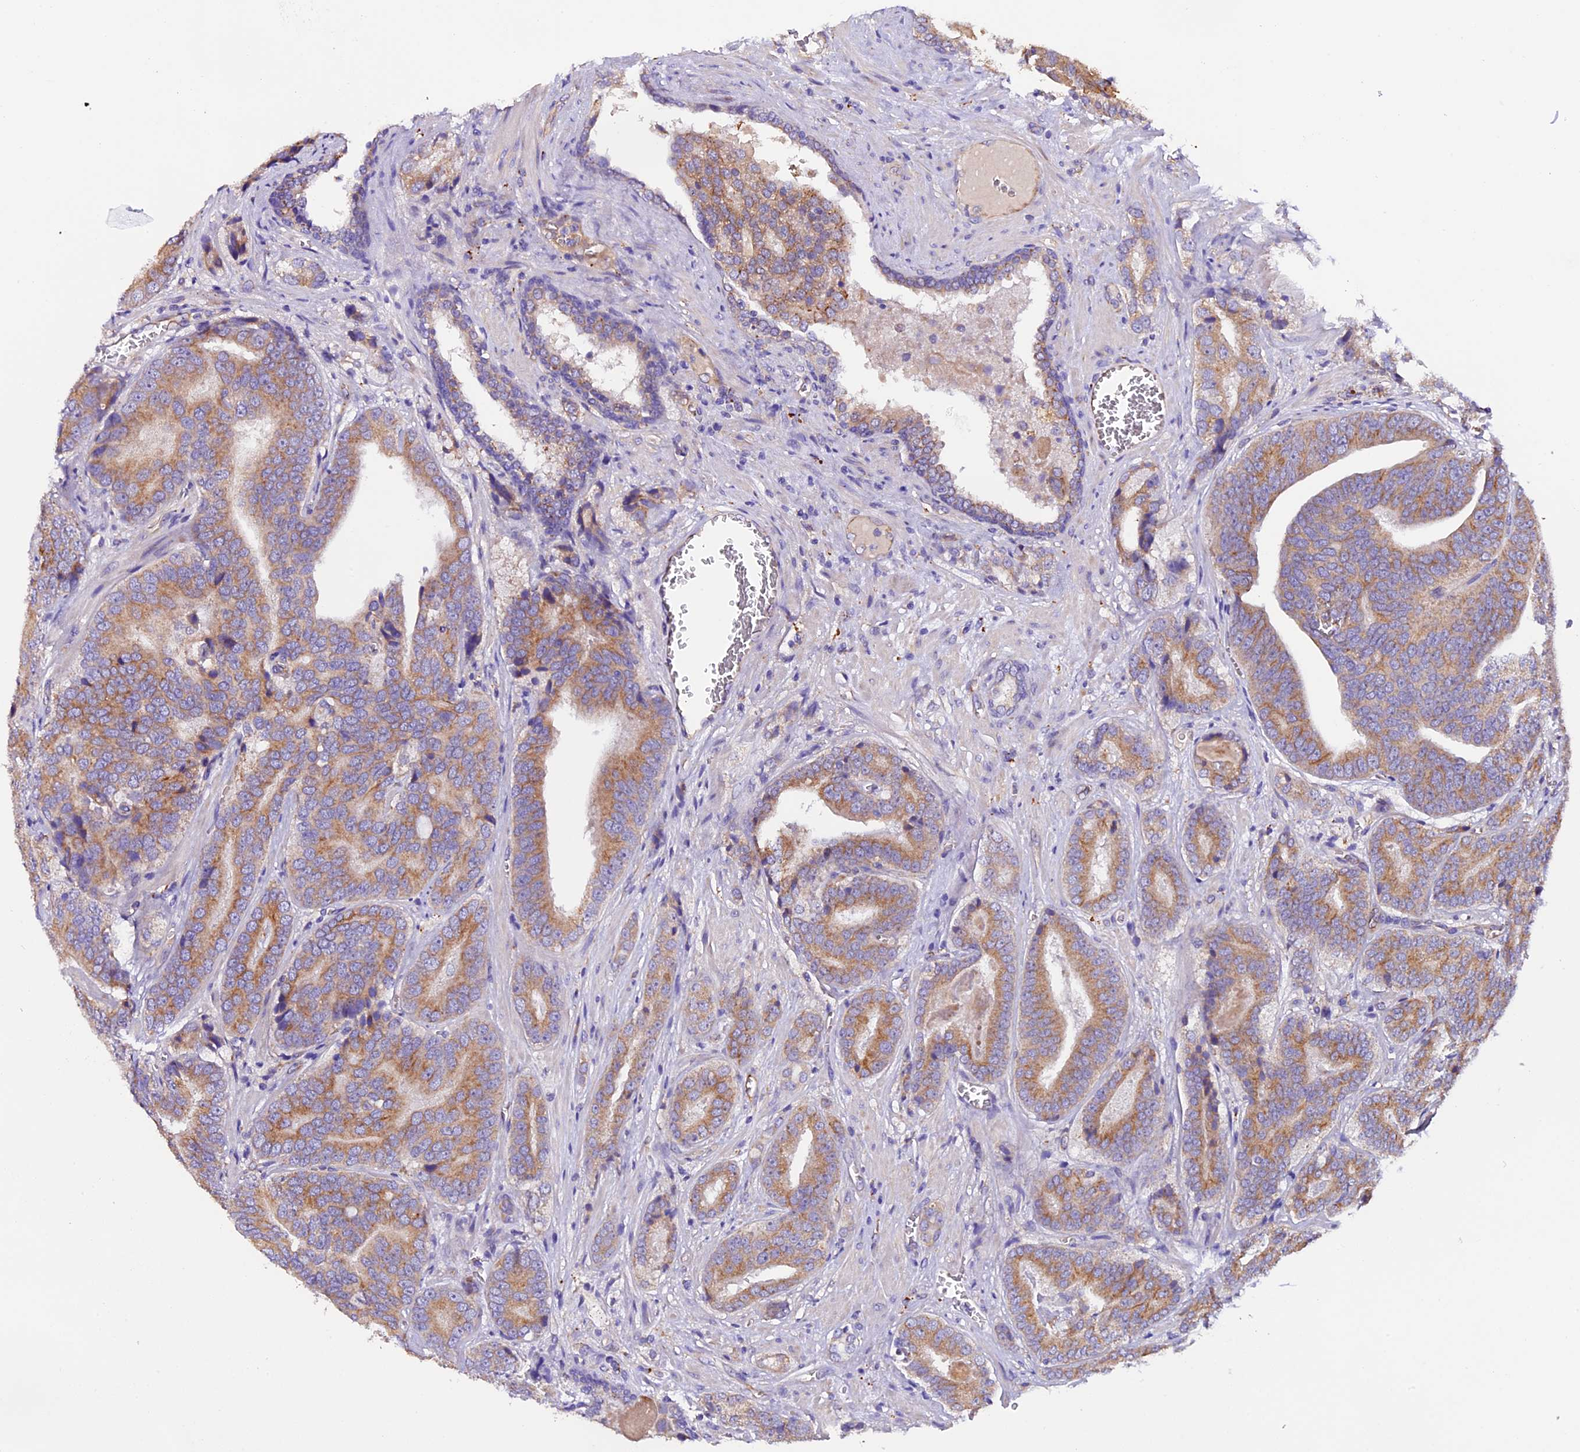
{"staining": {"intensity": "moderate", "quantity": ">75%", "location": "cytoplasmic/membranous"}, "tissue": "prostate cancer", "cell_type": "Tumor cells", "image_type": "cancer", "snomed": [{"axis": "morphology", "description": "Adenocarcinoma, High grade"}, {"axis": "topography", "description": "Prostate"}], "caption": "Brown immunohistochemical staining in prostate cancer (adenocarcinoma (high-grade)) displays moderate cytoplasmic/membranous expression in approximately >75% of tumor cells.", "gene": "CLN5", "patient": {"sex": "male", "age": 55}}